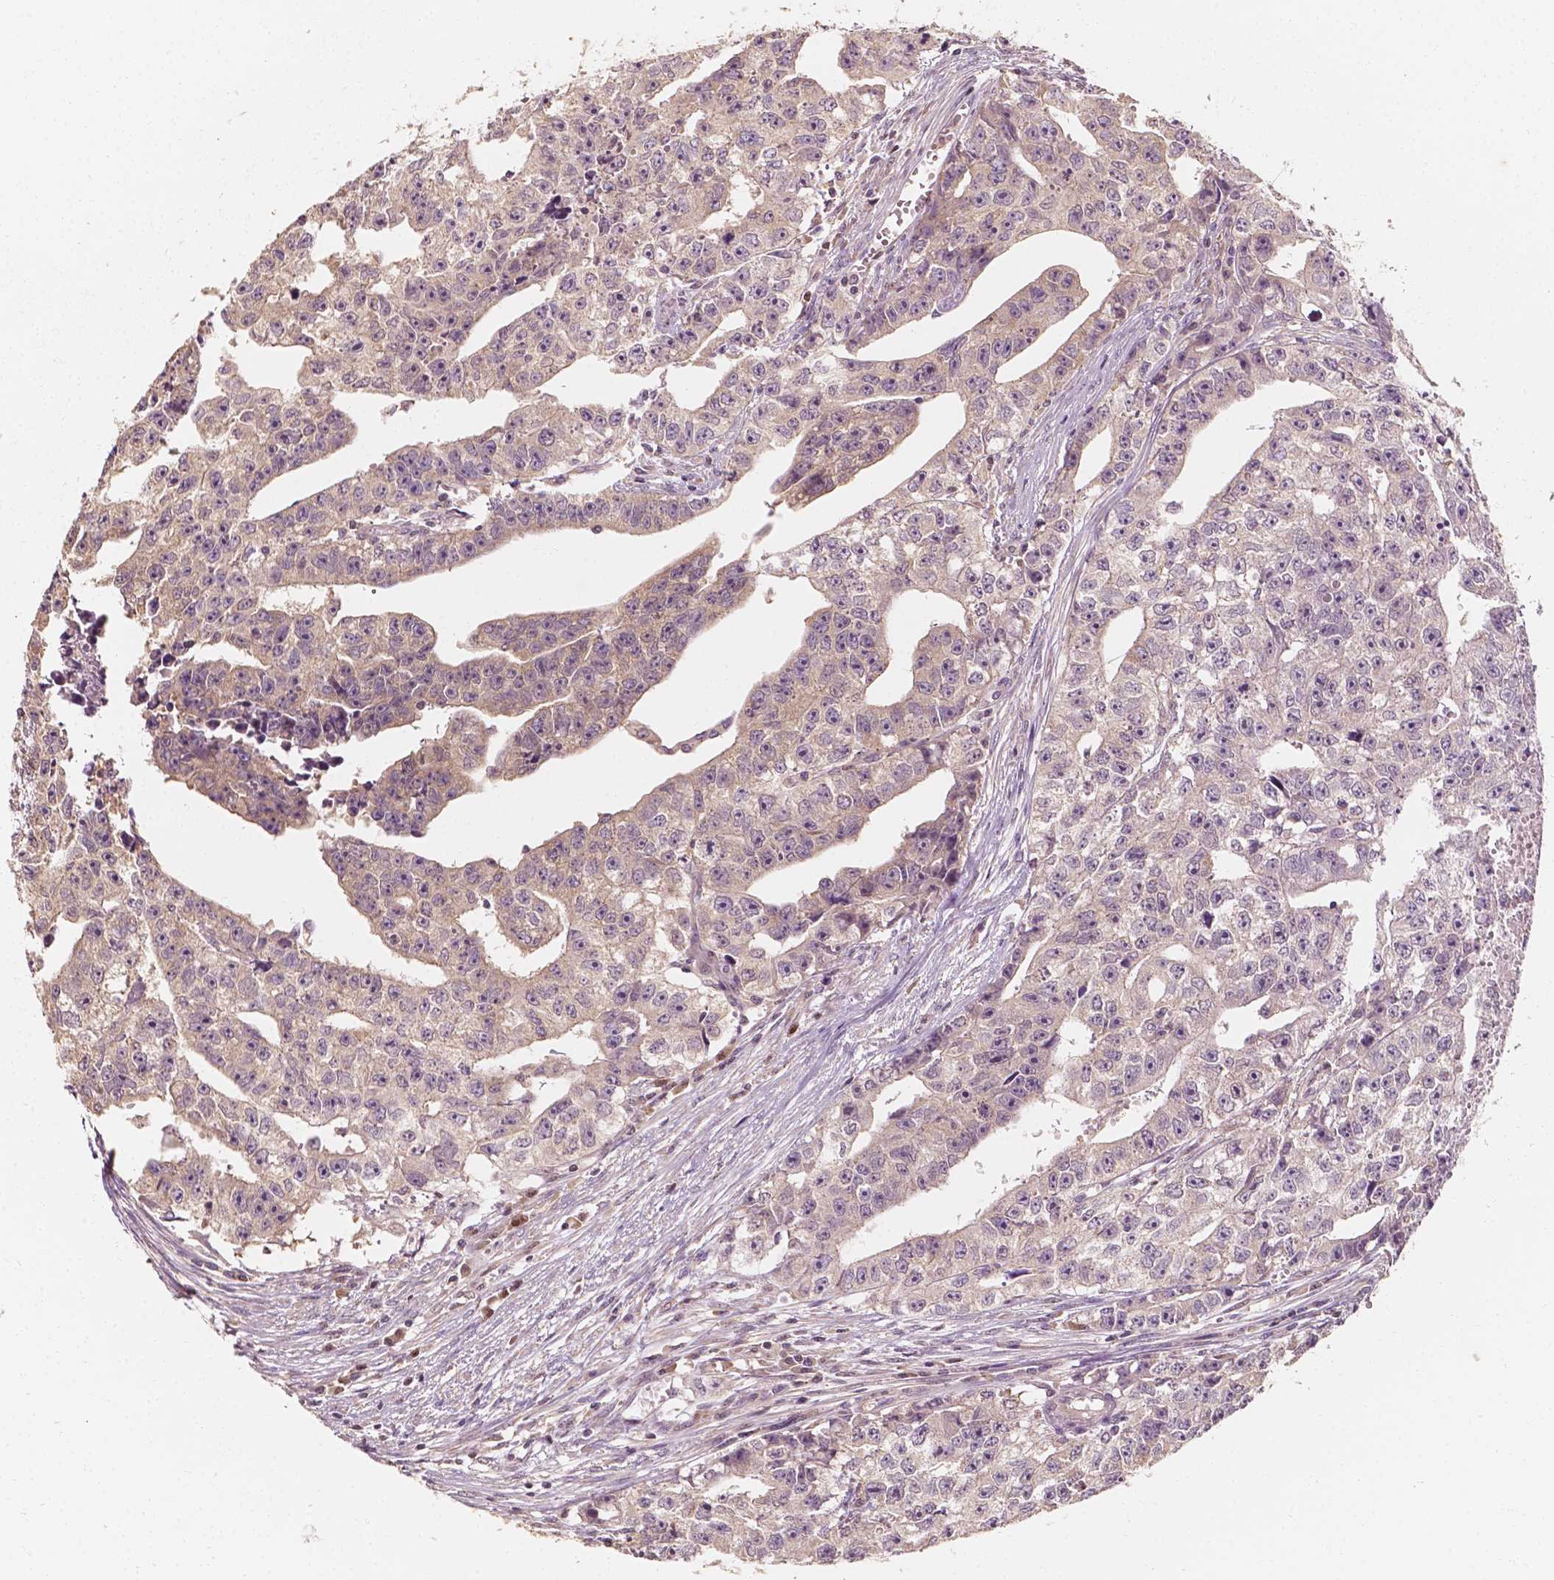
{"staining": {"intensity": "negative", "quantity": "none", "location": "none"}, "tissue": "testis cancer", "cell_type": "Tumor cells", "image_type": "cancer", "snomed": [{"axis": "morphology", "description": "Carcinoma, Embryonal, NOS"}, {"axis": "morphology", "description": "Teratoma, malignant, NOS"}, {"axis": "topography", "description": "Testis"}], "caption": "High power microscopy histopathology image of an immunohistochemistry (IHC) image of testis cancer (teratoma (malignant)), revealing no significant positivity in tumor cells.", "gene": "TBC1D17", "patient": {"sex": "male", "age": 24}}